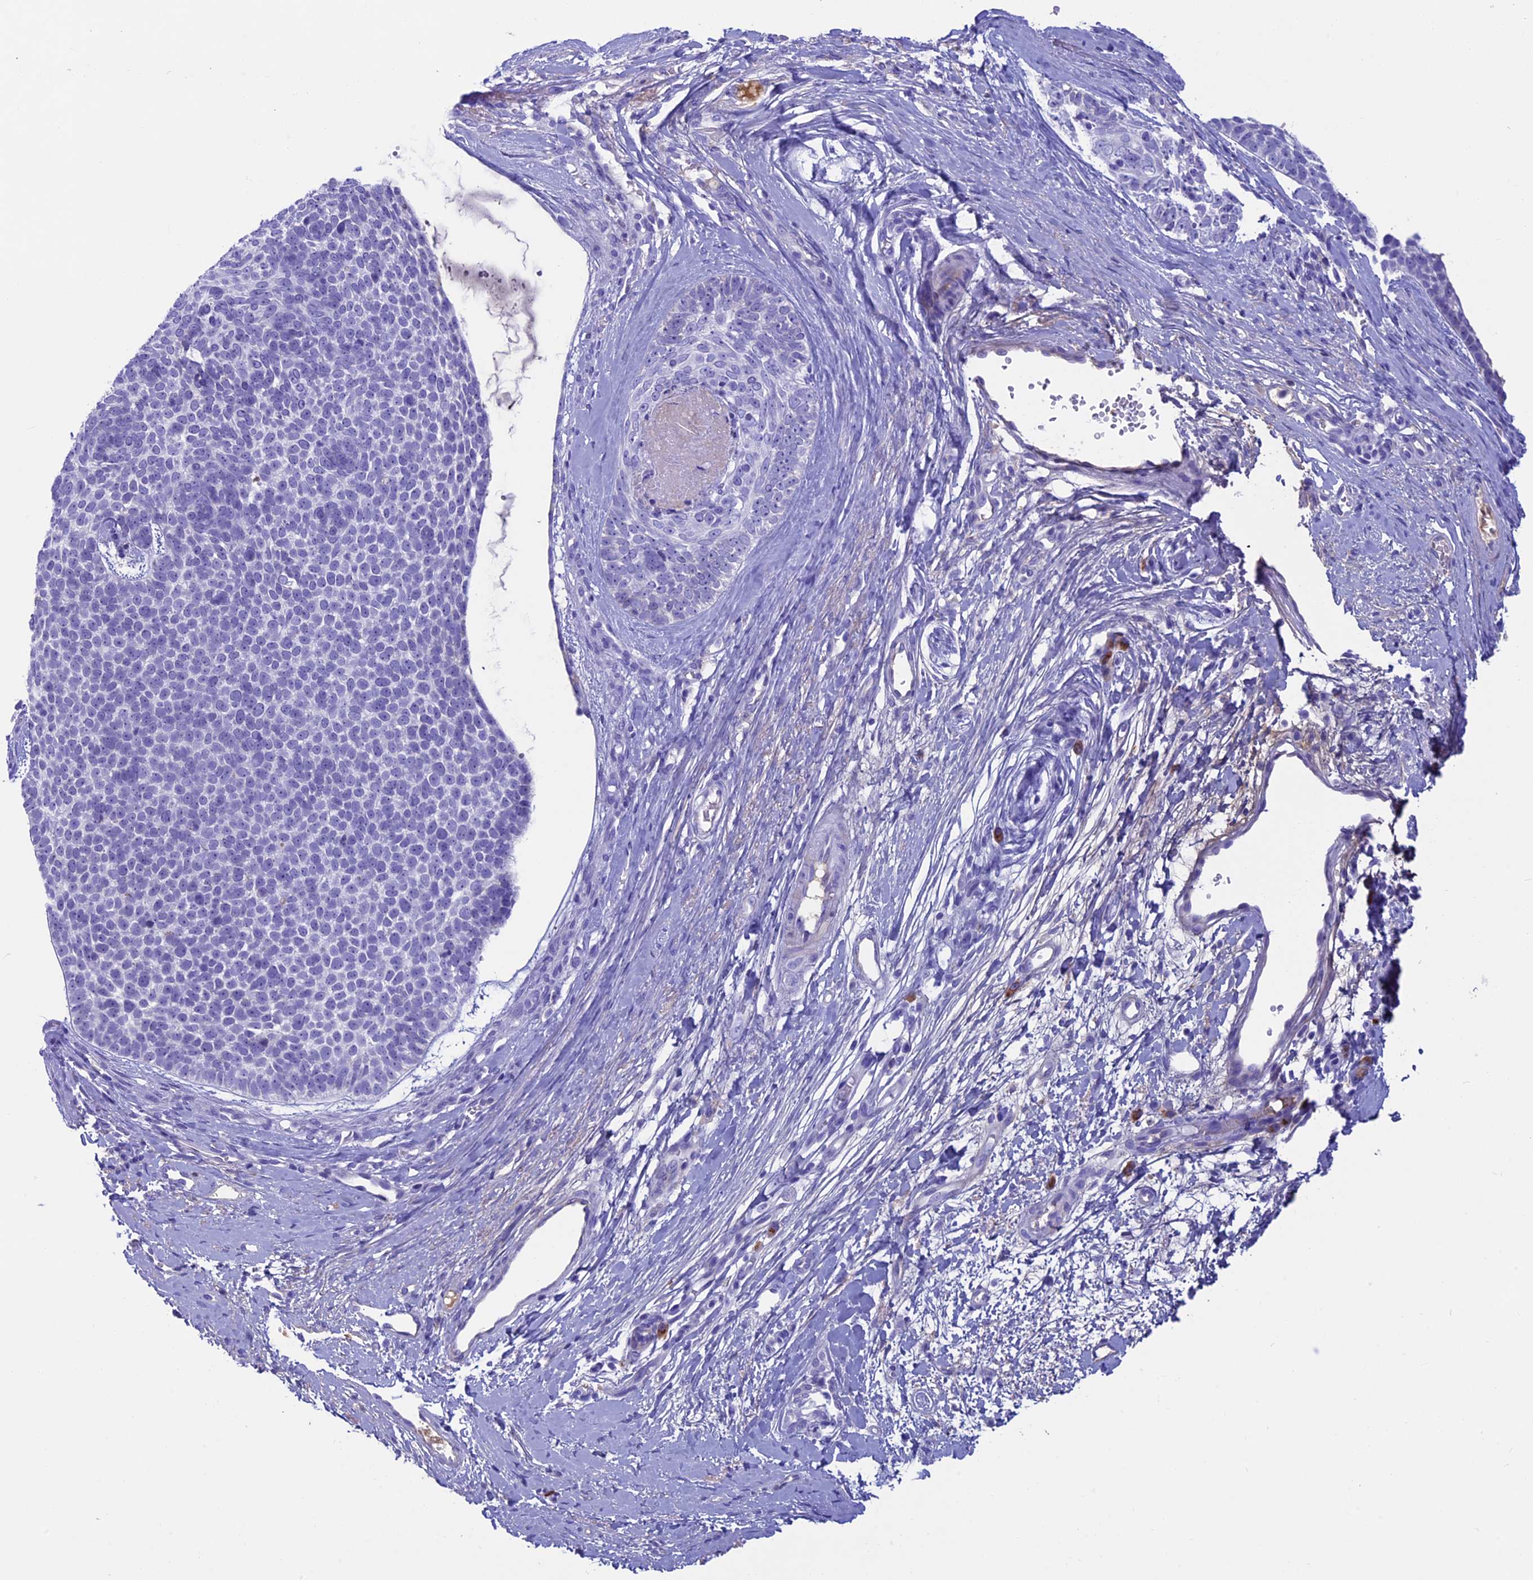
{"staining": {"intensity": "negative", "quantity": "none", "location": "none"}, "tissue": "skin cancer", "cell_type": "Tumor cells", "image_type": "cancer", "snomed": [{"axis": "morphology", "description": "Basal cell carcinoma"}, {"axis": "topography", "description": "Skin"}], "caption": "Tumor cells are negative for protein expression in human skin cancer (basal cell carcinoma). (DAB immunohistochemistry, high magnification).", "gene": "IGSF6", "patient": {"sex": "female", "age": 81}}